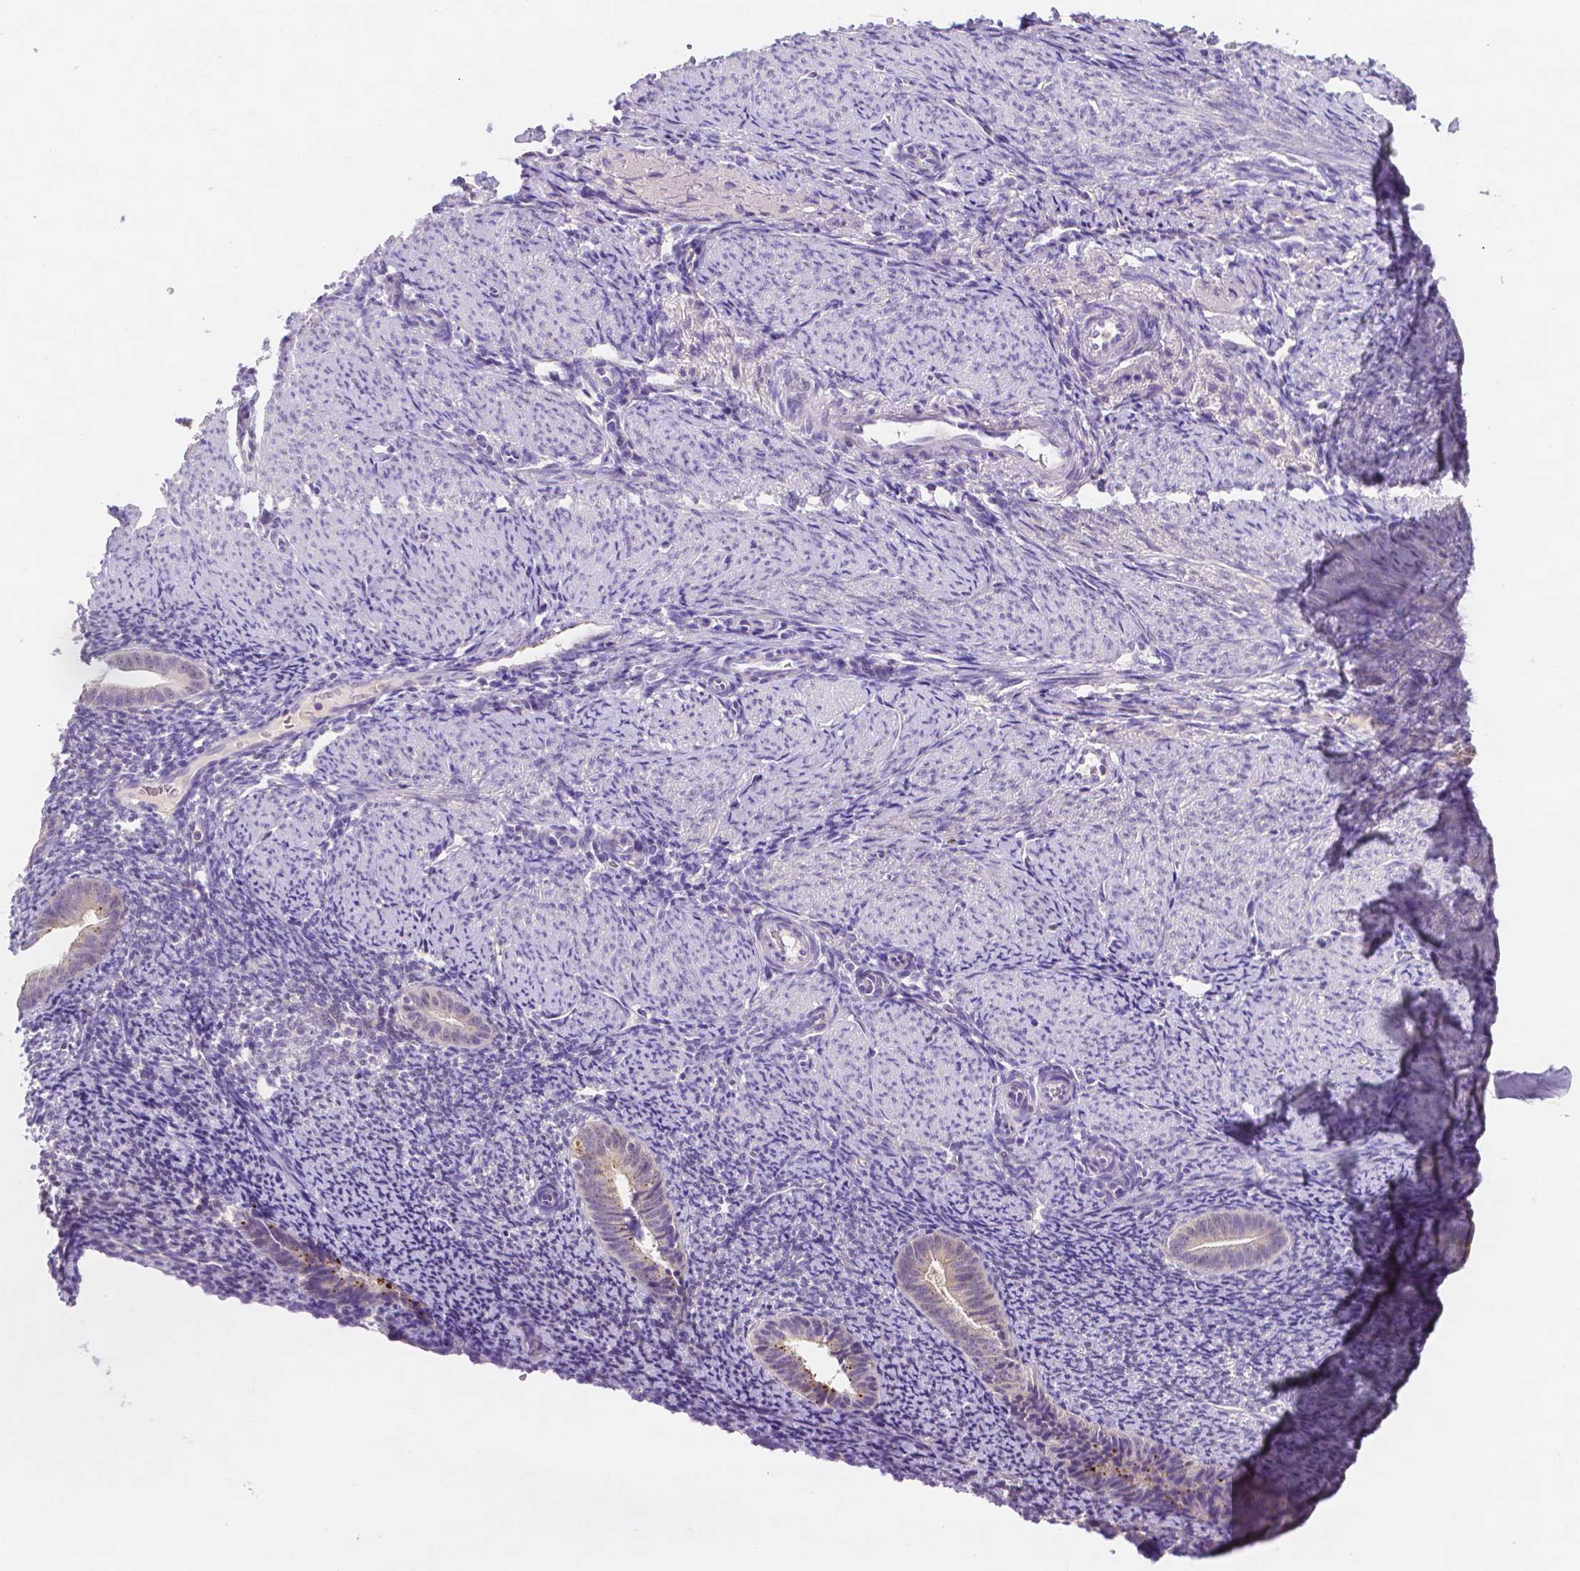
{"staining": {"intensity": "negative", "quantity": "none", "location": "none"}, "tissue": "endometrium", "cell_type": "Cells in endometrial stroma", "image_type": "normal", "snomed": [{"axis": "morphology", "description": "Normal tissue, NOS"}, {"axis": "topography", "description": "Endometrium"}], "caption": "Immunohistochemistry of benign human endometrium shows no expression in cells in endometrial stroma.", "gene": "NXPH2", "patient": {"sex": "female", "age": 39}}